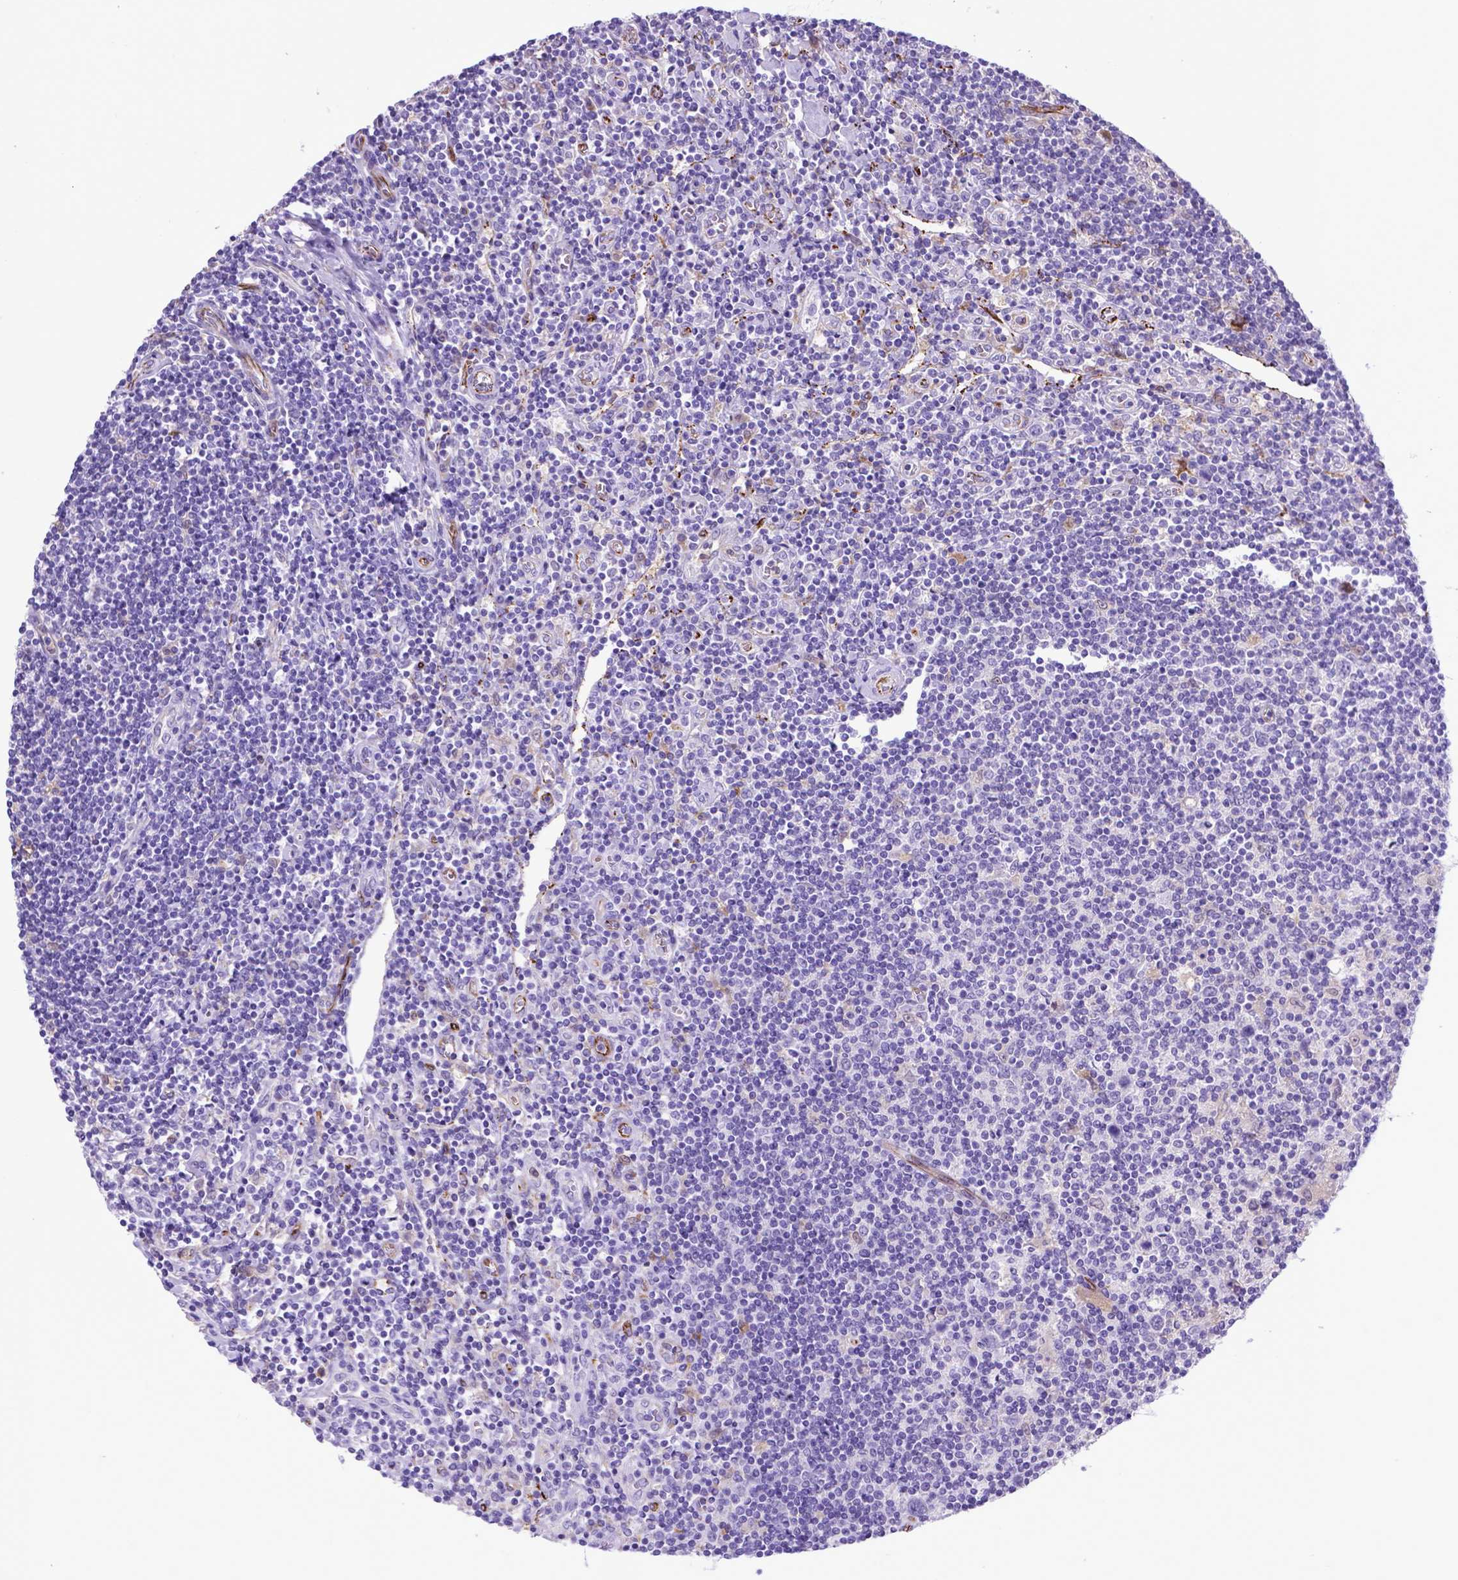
{"staining": {"intensity": "negative", "quantity": "none", "location": "none"}, "tissue": "lymphoma", "cell_type": "Tumor cells", "image_type": "cancer", "snomed": [{"axis": "morphology", "description": "Hodgkin's disease, NOS"}, {"axis": "topography", "description": "Lymph node"}], "caption": "Tumor cells show no significant protein expression in Hodgkin's disease.", "gene": "LZTR1", "patient": {"sex": "male", "age": 40}}